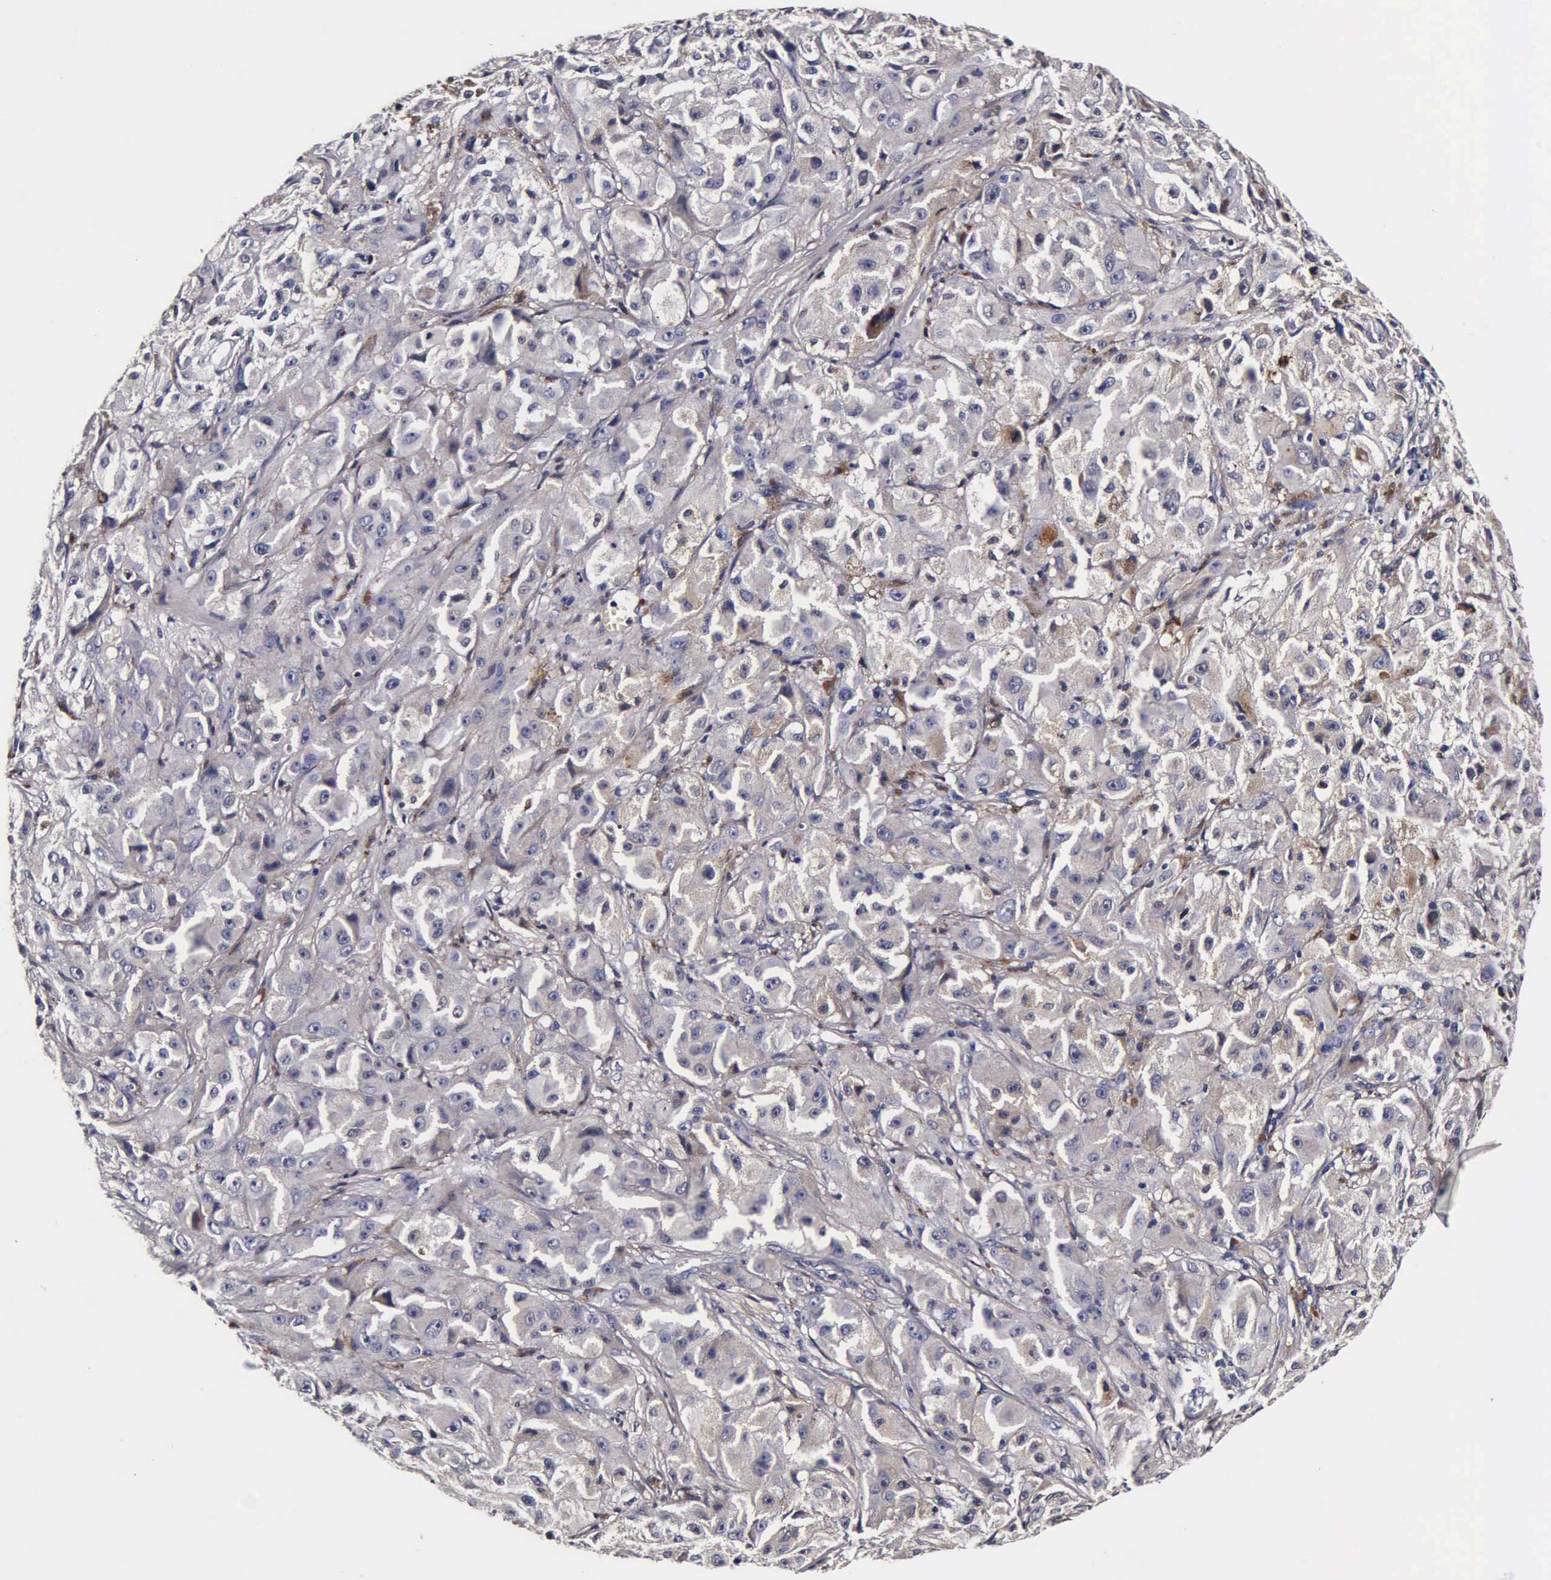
{"staining": {"intensity": "negative", "quantity": "none", "location": "none"}, "tissue": "melanoma", "cell_type": "Tumor cells", "image_type": "cancer", "snomed": [{"axis": "morphology", "description": "Malignant melanoma, NOS"}, {"axis": "topography", "description": "Skin"}], "caption": "A high-resolution photomicrograph shows IHC staining of melanoma, which displays no significant staining in tumor cells.", "gene": "CST3", "patient": {"sex": "male", "age": 56}}